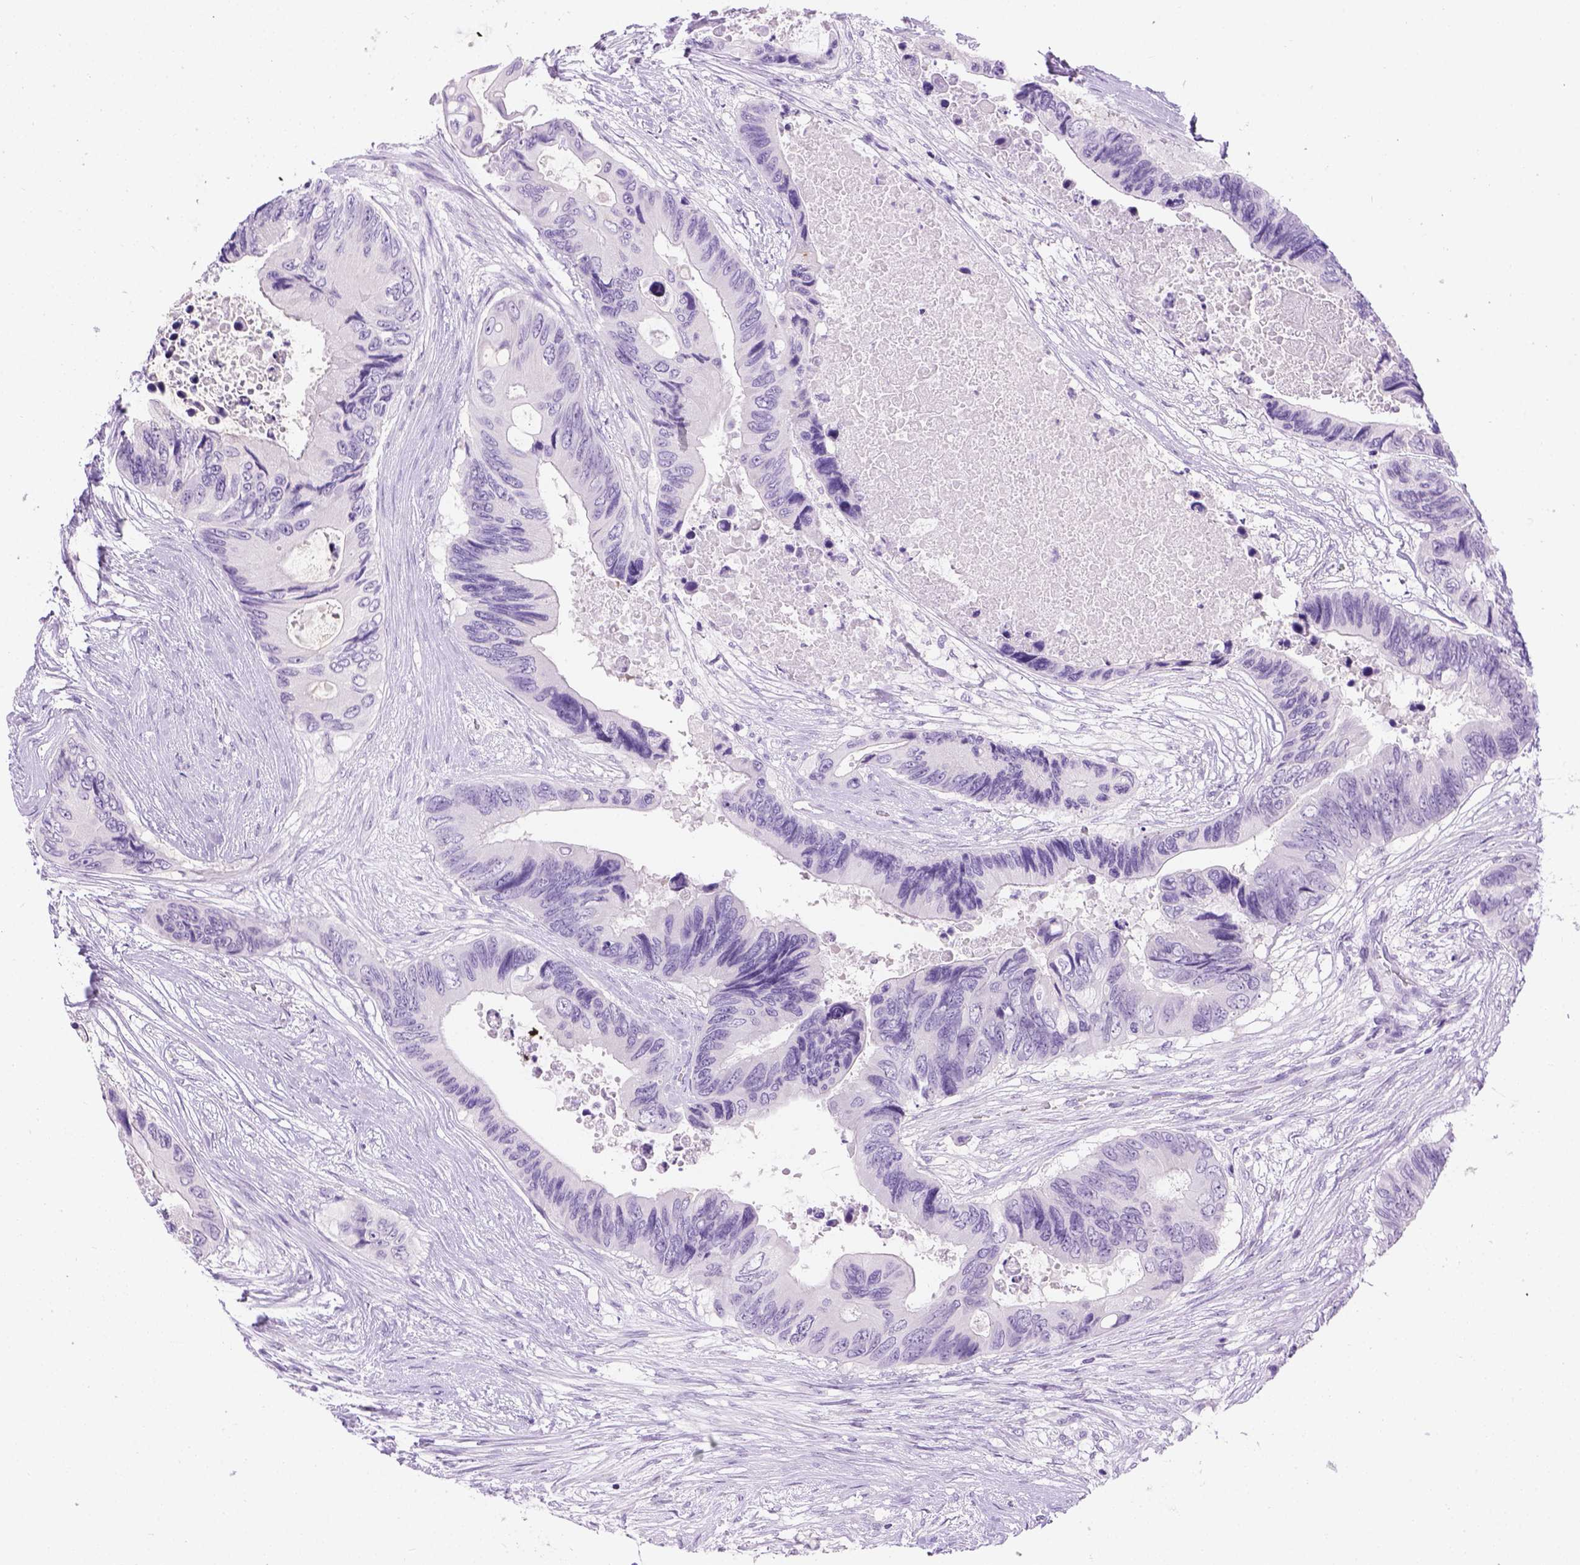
{"staining": {"intensity": "negative", "quantity": "none", "location": "none"}, "tissue": "colorectal cancer", "cell_type": "Tumor cells", "image_type": "cancer", "snomed": [{"axis": "morphology", "description": "Adenocarcinoma, NOS"}, {"axis": "topography", "description": "Rectum"}], "caption": "Immunohistochemistry (IHC) photomicrograph of neoplastic tissue: adenocarcinoma (colorectal) stained with DAB exhibits no significant protein expression in tumor cells.", "gene": "TMEM38A", "patient": {"sex": "male", "age": 63}}